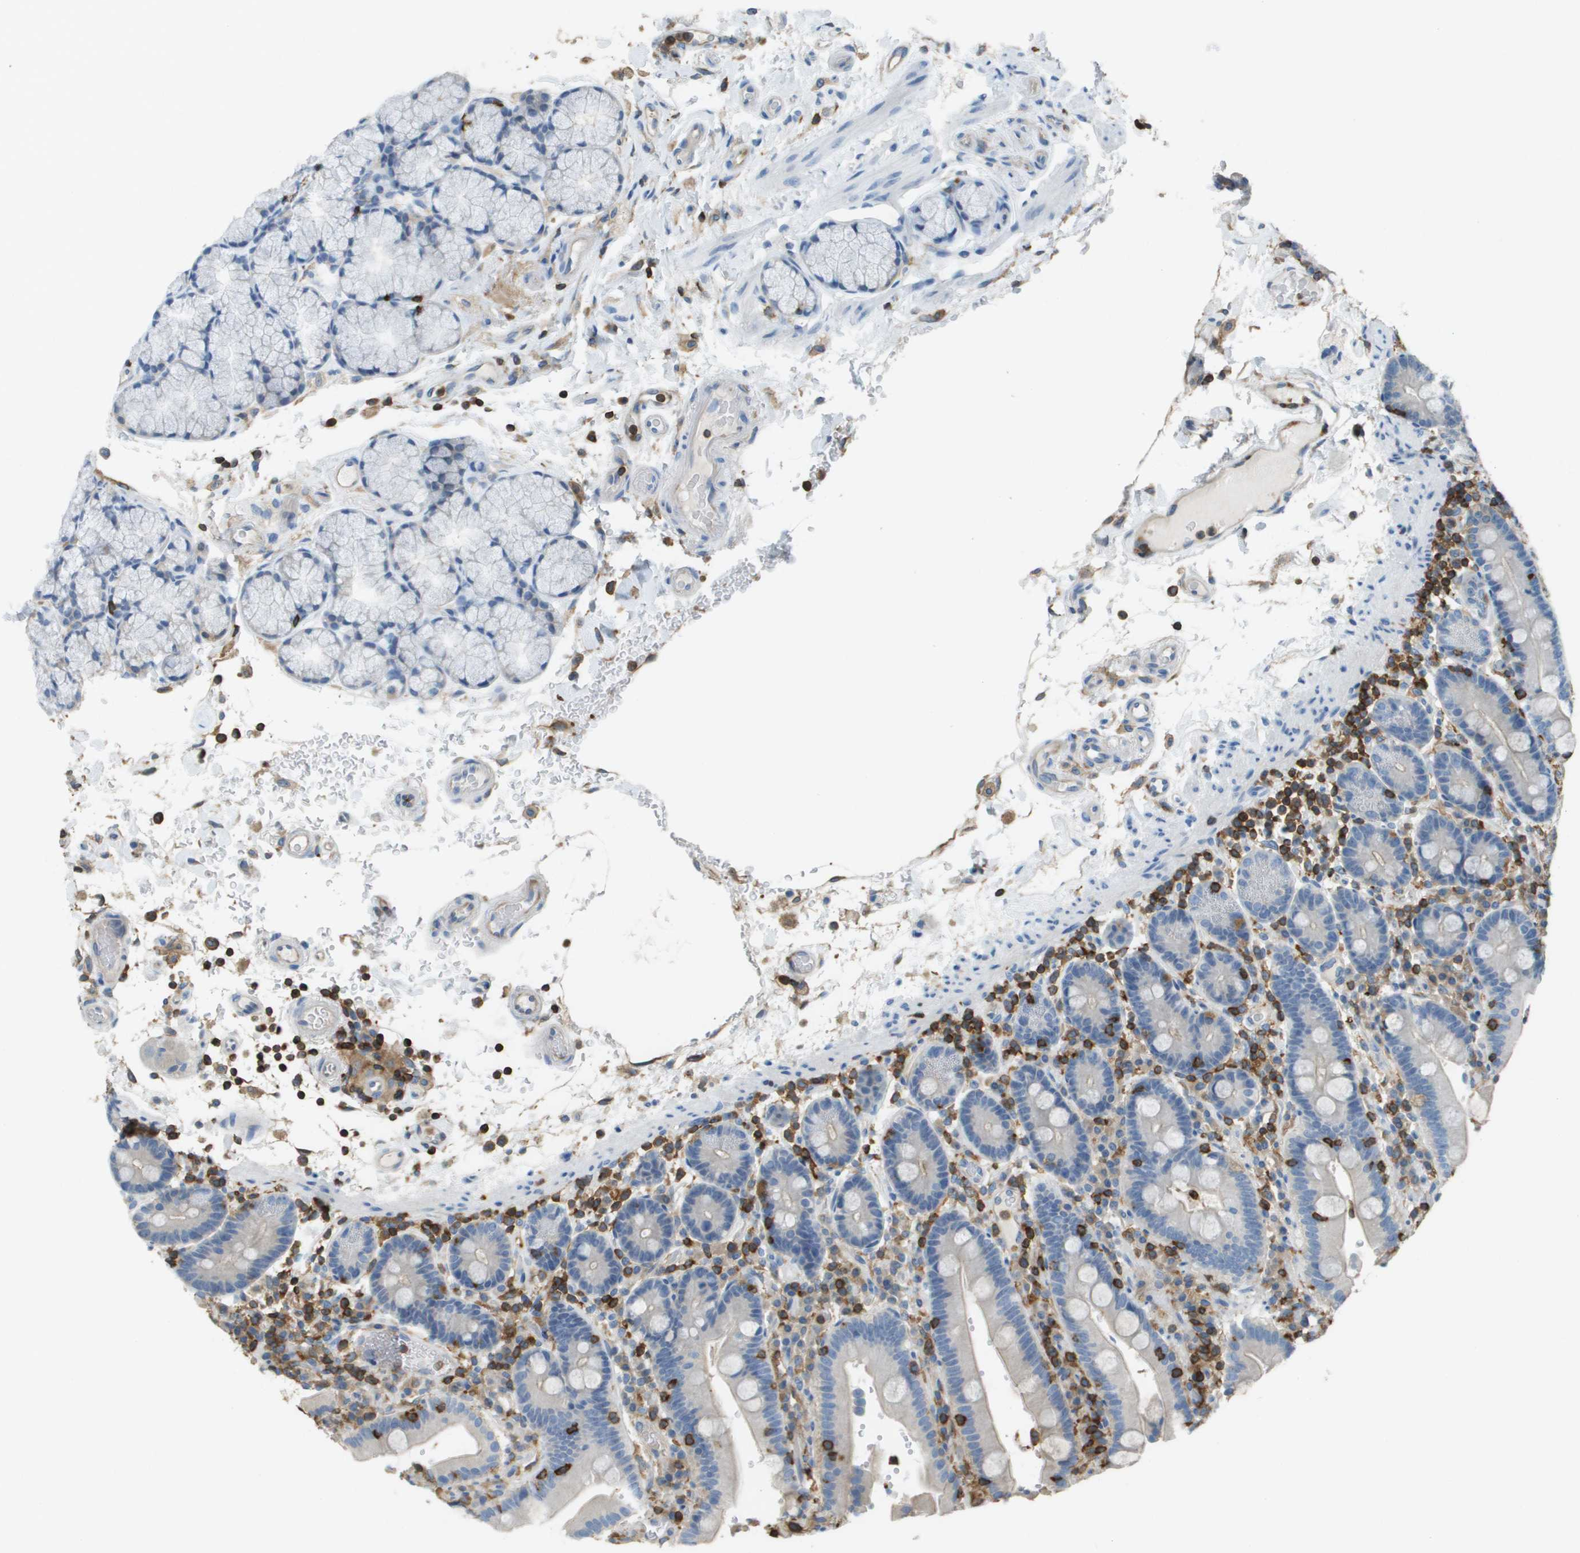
{"staining": {"intensity": "negative", "quantity": "none", "location": "none"}, "tissue": "duodenum", "cell_type": "Glandular cells", "image_type": "normal", "snomed": [{"axis": "morphology", "description": "Normal tissue, NOS"}, {"axis": "topography", "description": "Small intestine, NOS"}], "caption": "IHC photomicrograph of unremarkable duodenum: duodenum stained with DAB (3,3'-diaminobenzidine) reveals no significant protein expression in glandular cells.", "gene": "APBB1IP", "patient": {"sex": "female", "age": 71}}